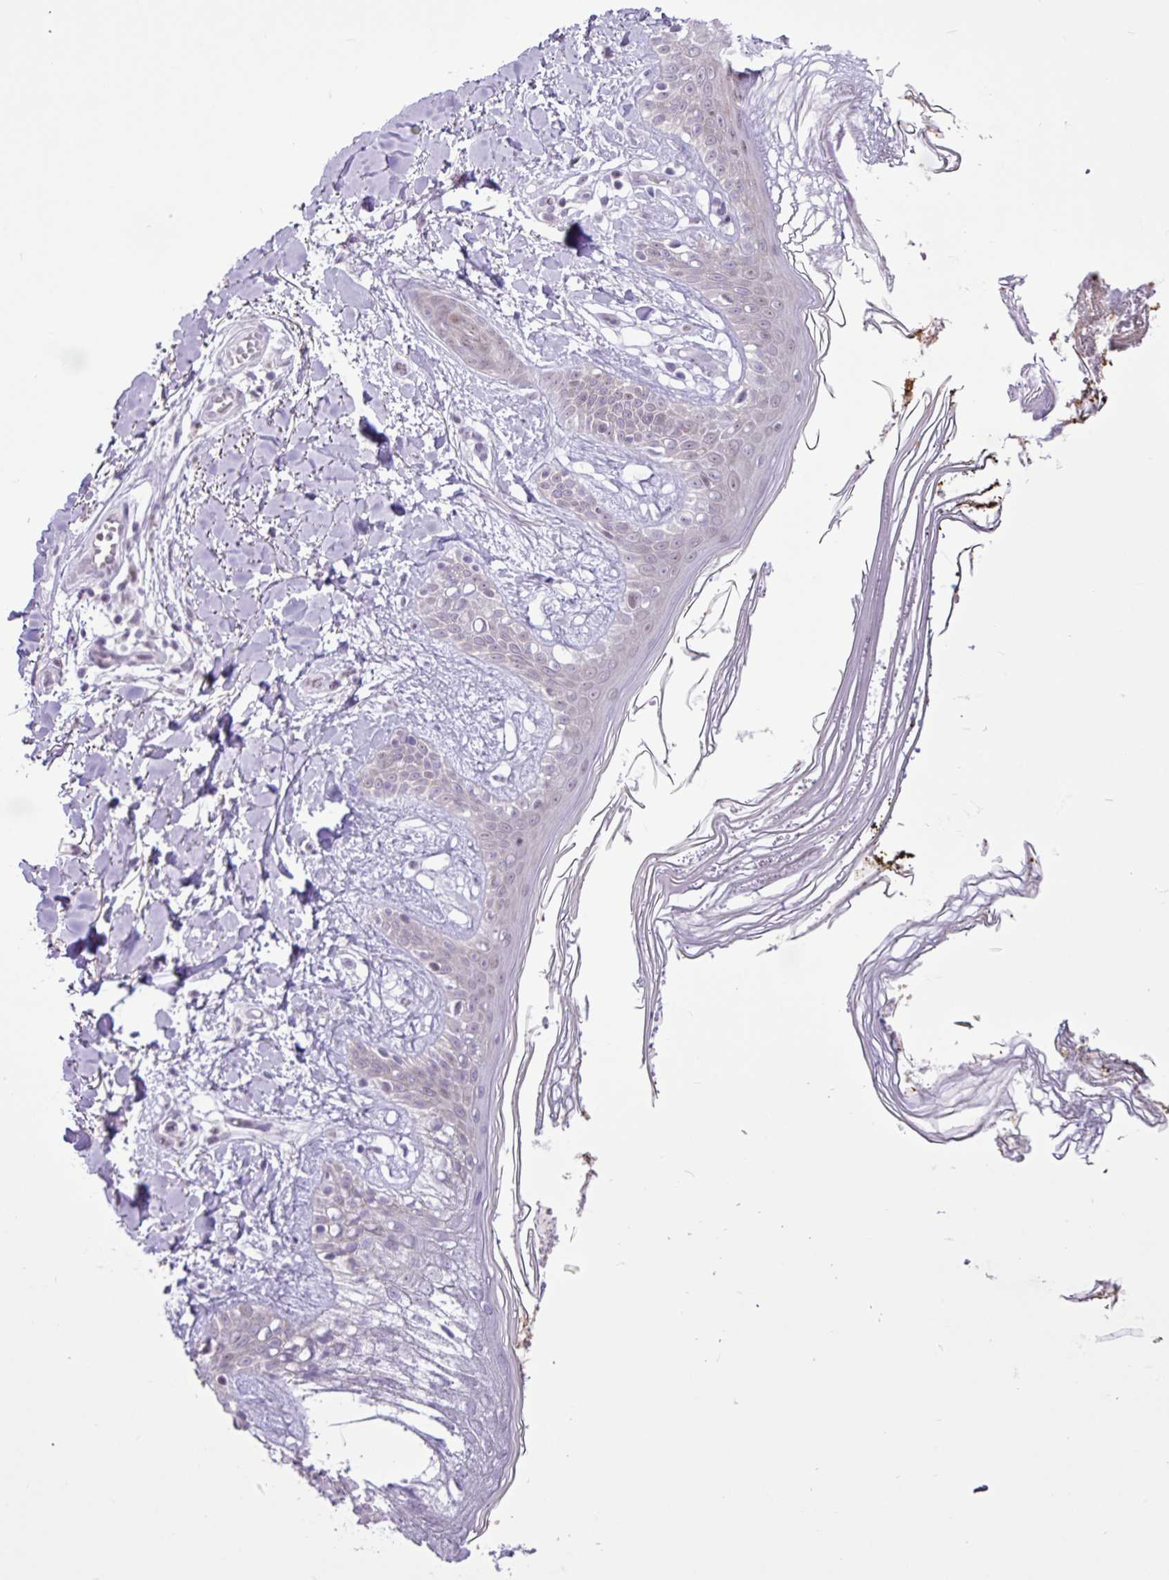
{"staining": {"intensity": "negative", "quantity": "none", "location": "none"}, "tissue": "skin", "cell_type": "Fibroblasts", "image_type": "normal", "snomed": [{"axis": "morphology", "description": "Normal tissue, NOS"}, {"axis": "topography", "description": "Skin"}], "caption": "A high-resolution image shows immunohistochemistry (IHC) staining of normal skin, which reveals no significant staining in fibroblasts.", "gene": "ELOA2", "patient": {"sex": "female", "age": 34}}